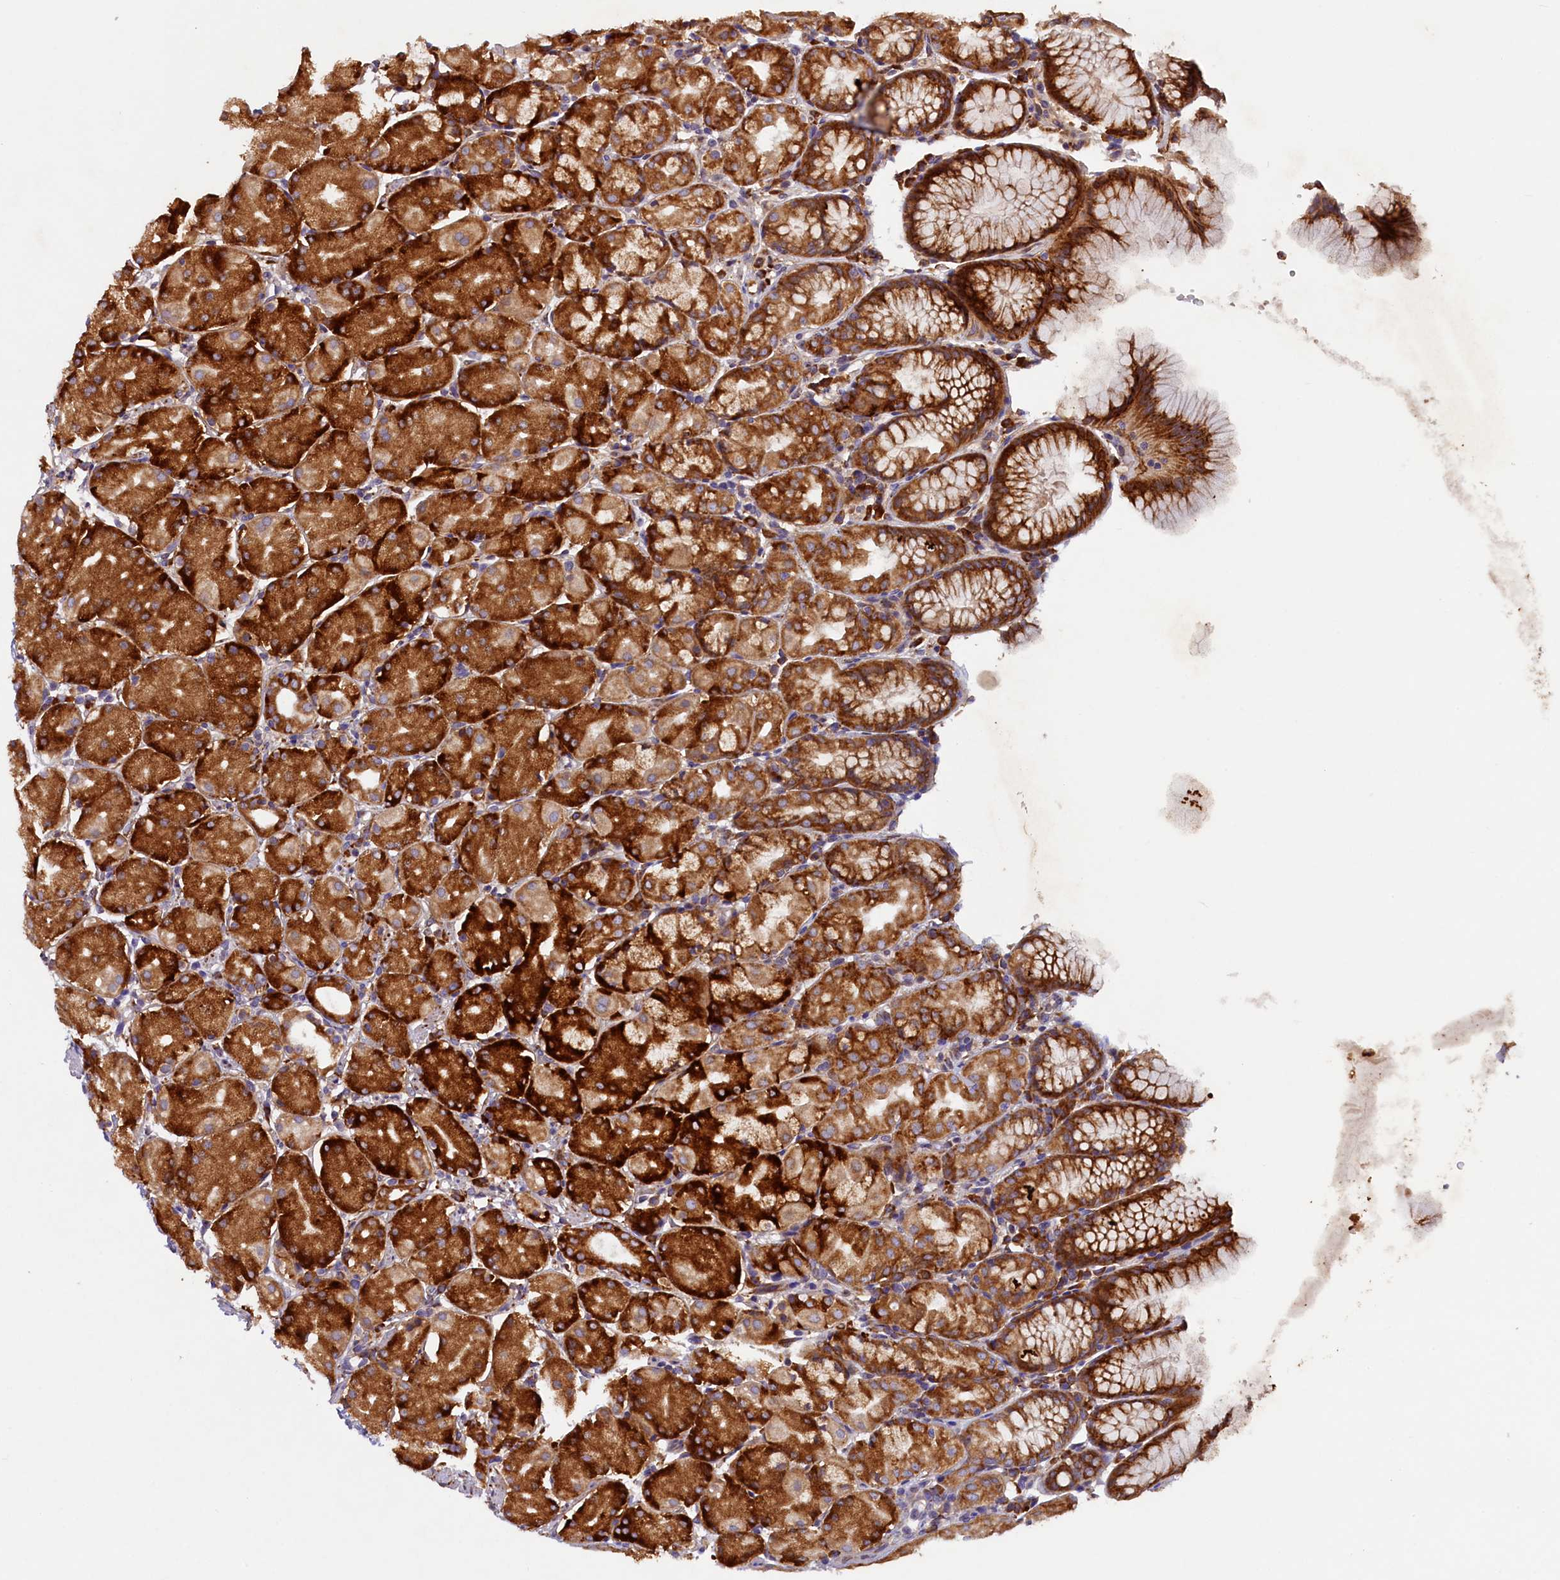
{"staining": {"intensity": "strong", "quantity": ">75%", "location": "cytoplasmic/membranous"}, "tissue": "stomach", "cell_type": "Glandular cells", "image_type": "normal", "snomed": [{"axis": "morphology", "description": "Normal tissue, NOS"}, {"axis": "topography", "description": "Stomach, upper"}], "caption": "IHC image of benign stomach stained for a protein (brown), which demonstrates high levels of strong cytoplasmic/membranous positivity in approximately >75% of glandular cells.", "gene": "SSC5D", "patient": {"sex": "male", "age": 47}}